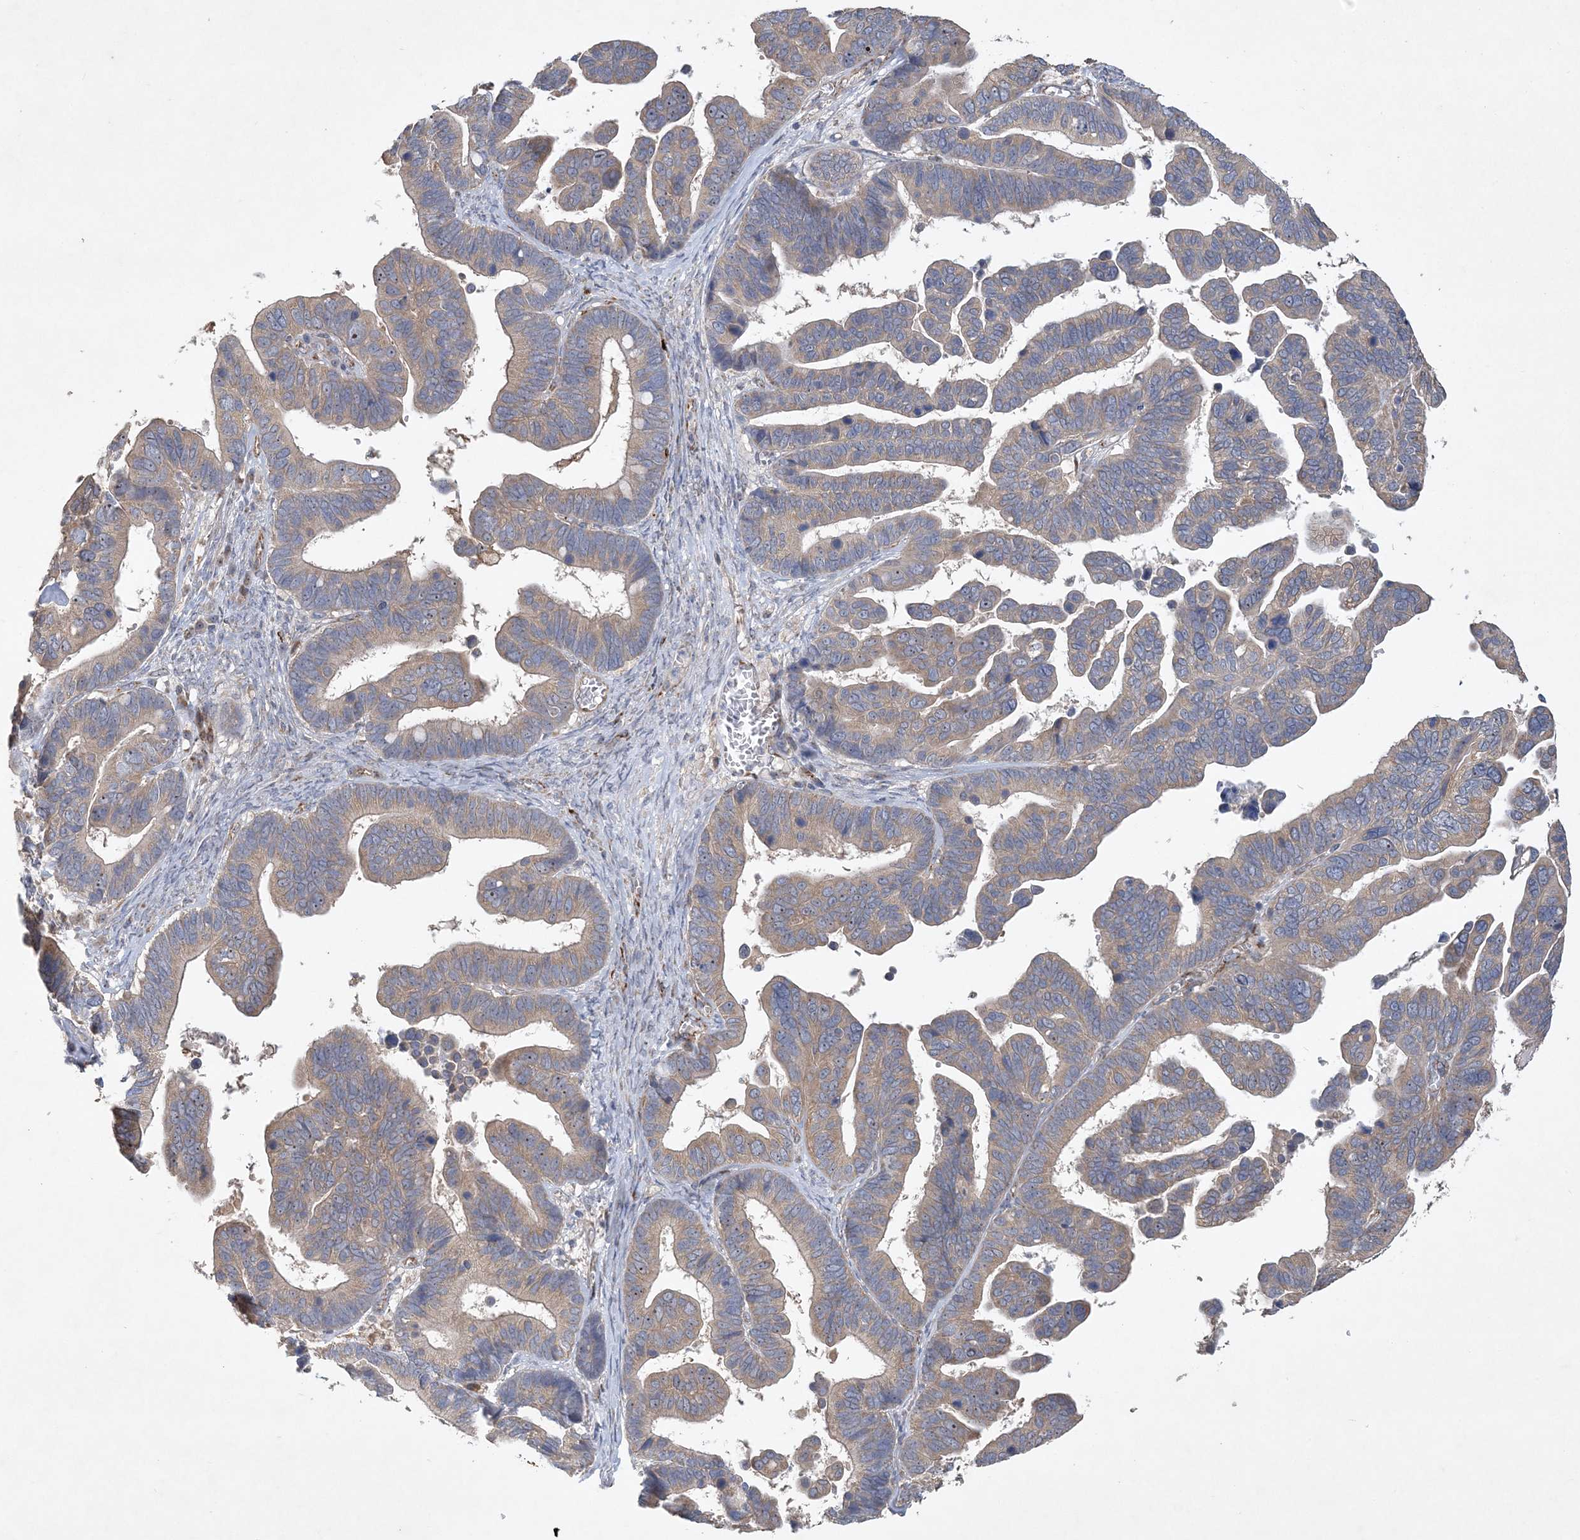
{"staining": {"intensity": "weak", "quantity": ">75%", "location": "cytoplasmic/membranous"}, "tissue": "ovarian cancer", "cell_type": "Tumor cells", "image_type": "cancer", "snomed": [{"axis": "morphology", "description": "Cystadenocarcinoma, serous, NOS"}, {"axis": "topography", "description": "Ovary"}], "caption": "Ovarian cancer (serous cystadenocarcinoma) stained for a protein (brown) exhibits weak cytoplasmic/membranous positive staining in about >75% of tumor cells.", "gene": "FEZ2", "patient": {"sex": "female", "age": 56}}